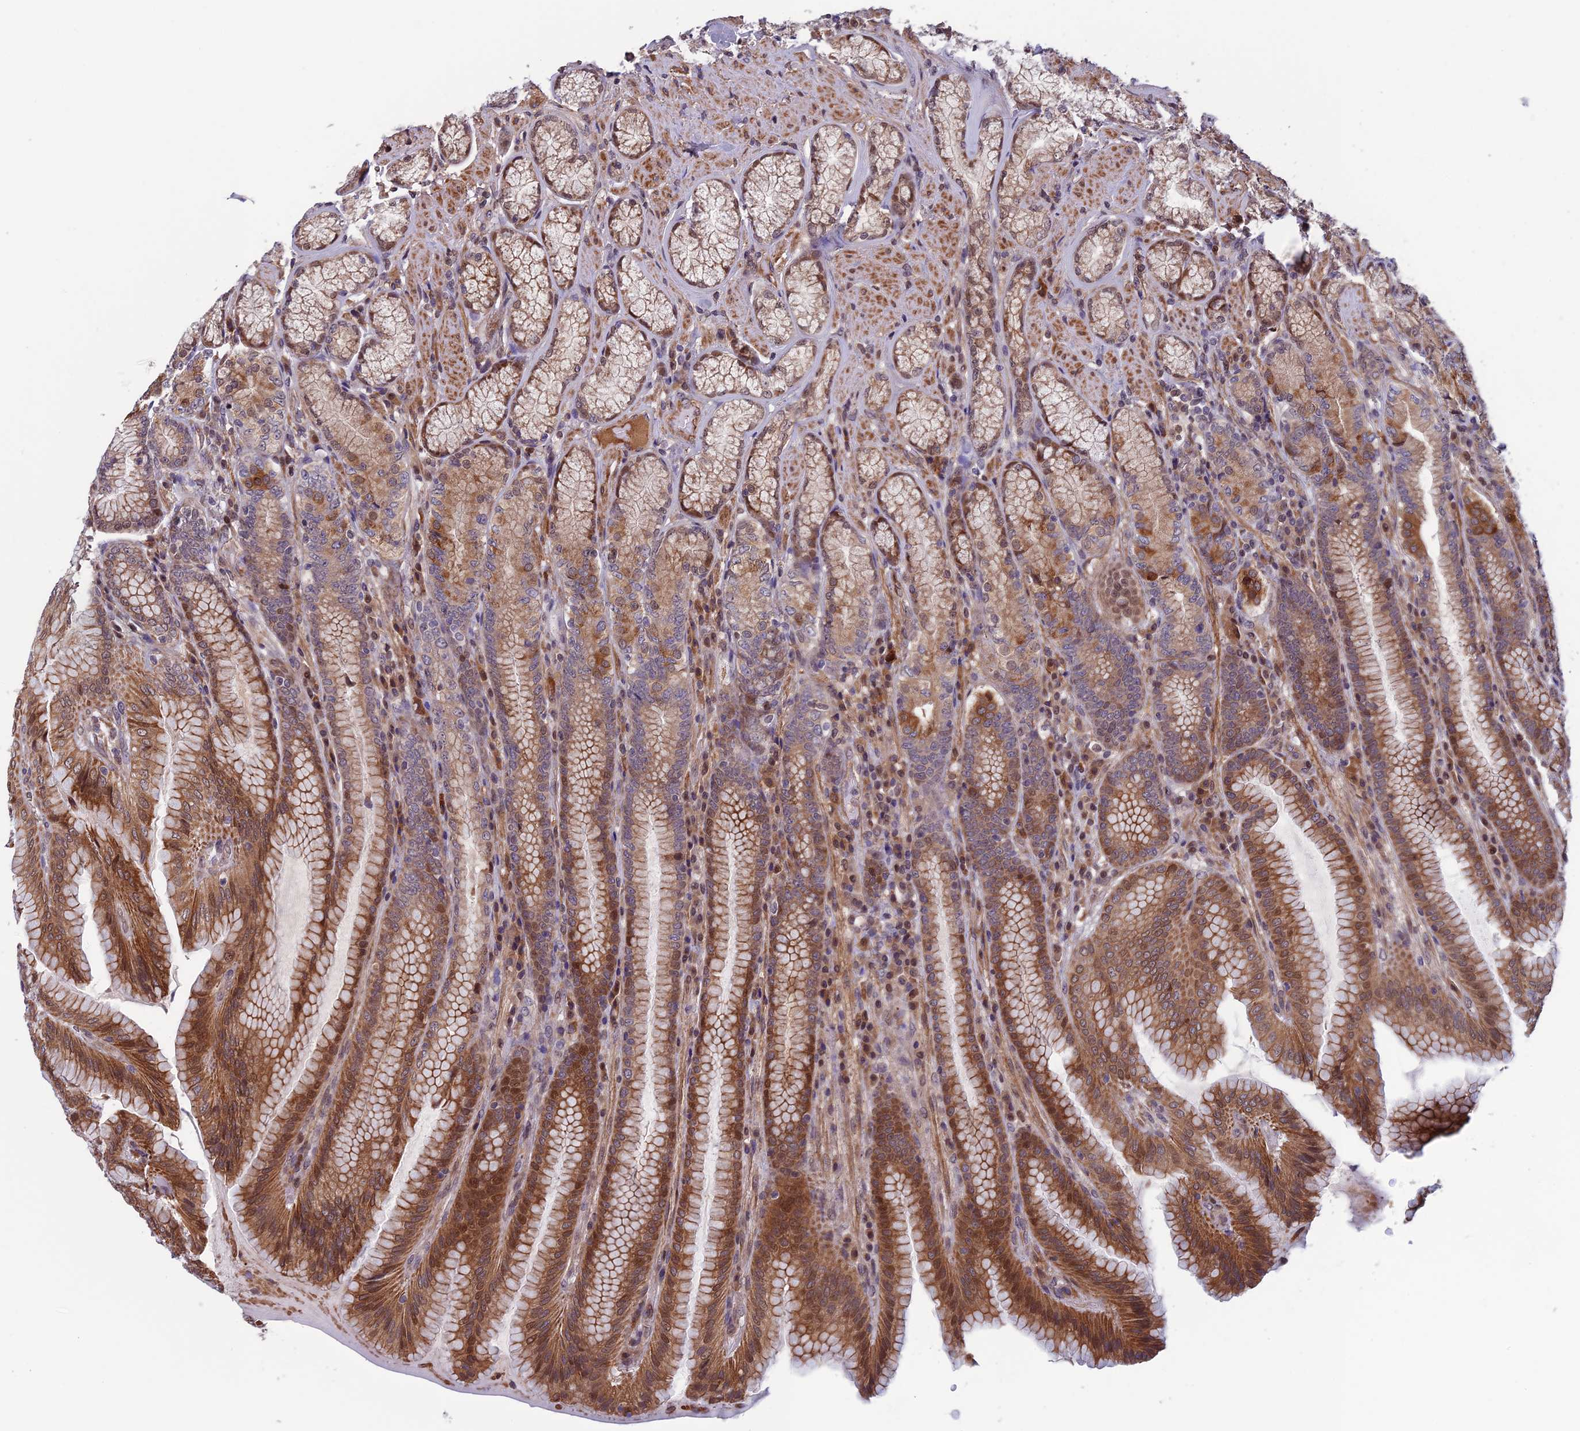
{"staining": {"intensity": "strong", "quantity": ">75%", "location": "cytoplasmic/membranous,nuclear"}, "tissue": "stomach", "cell_type": "Glandular cells", "image_type": "normal", "snomed": [{"axis": "morphology", "description": "Normal tissue, NOS"}, {"axis": "topography", "description": "Stomach, upper"}, {"axis": "topography", "description": "Stomach, lower"}], "caption": "Unremarkable stomach was stained to show a protein in brown. There is high levels of strong cytoplasmic/membranous,nuclear staining in about >75% of glandular cells.", "gene": "FADS1", "patient": {"sex": "female", "age": 76}}